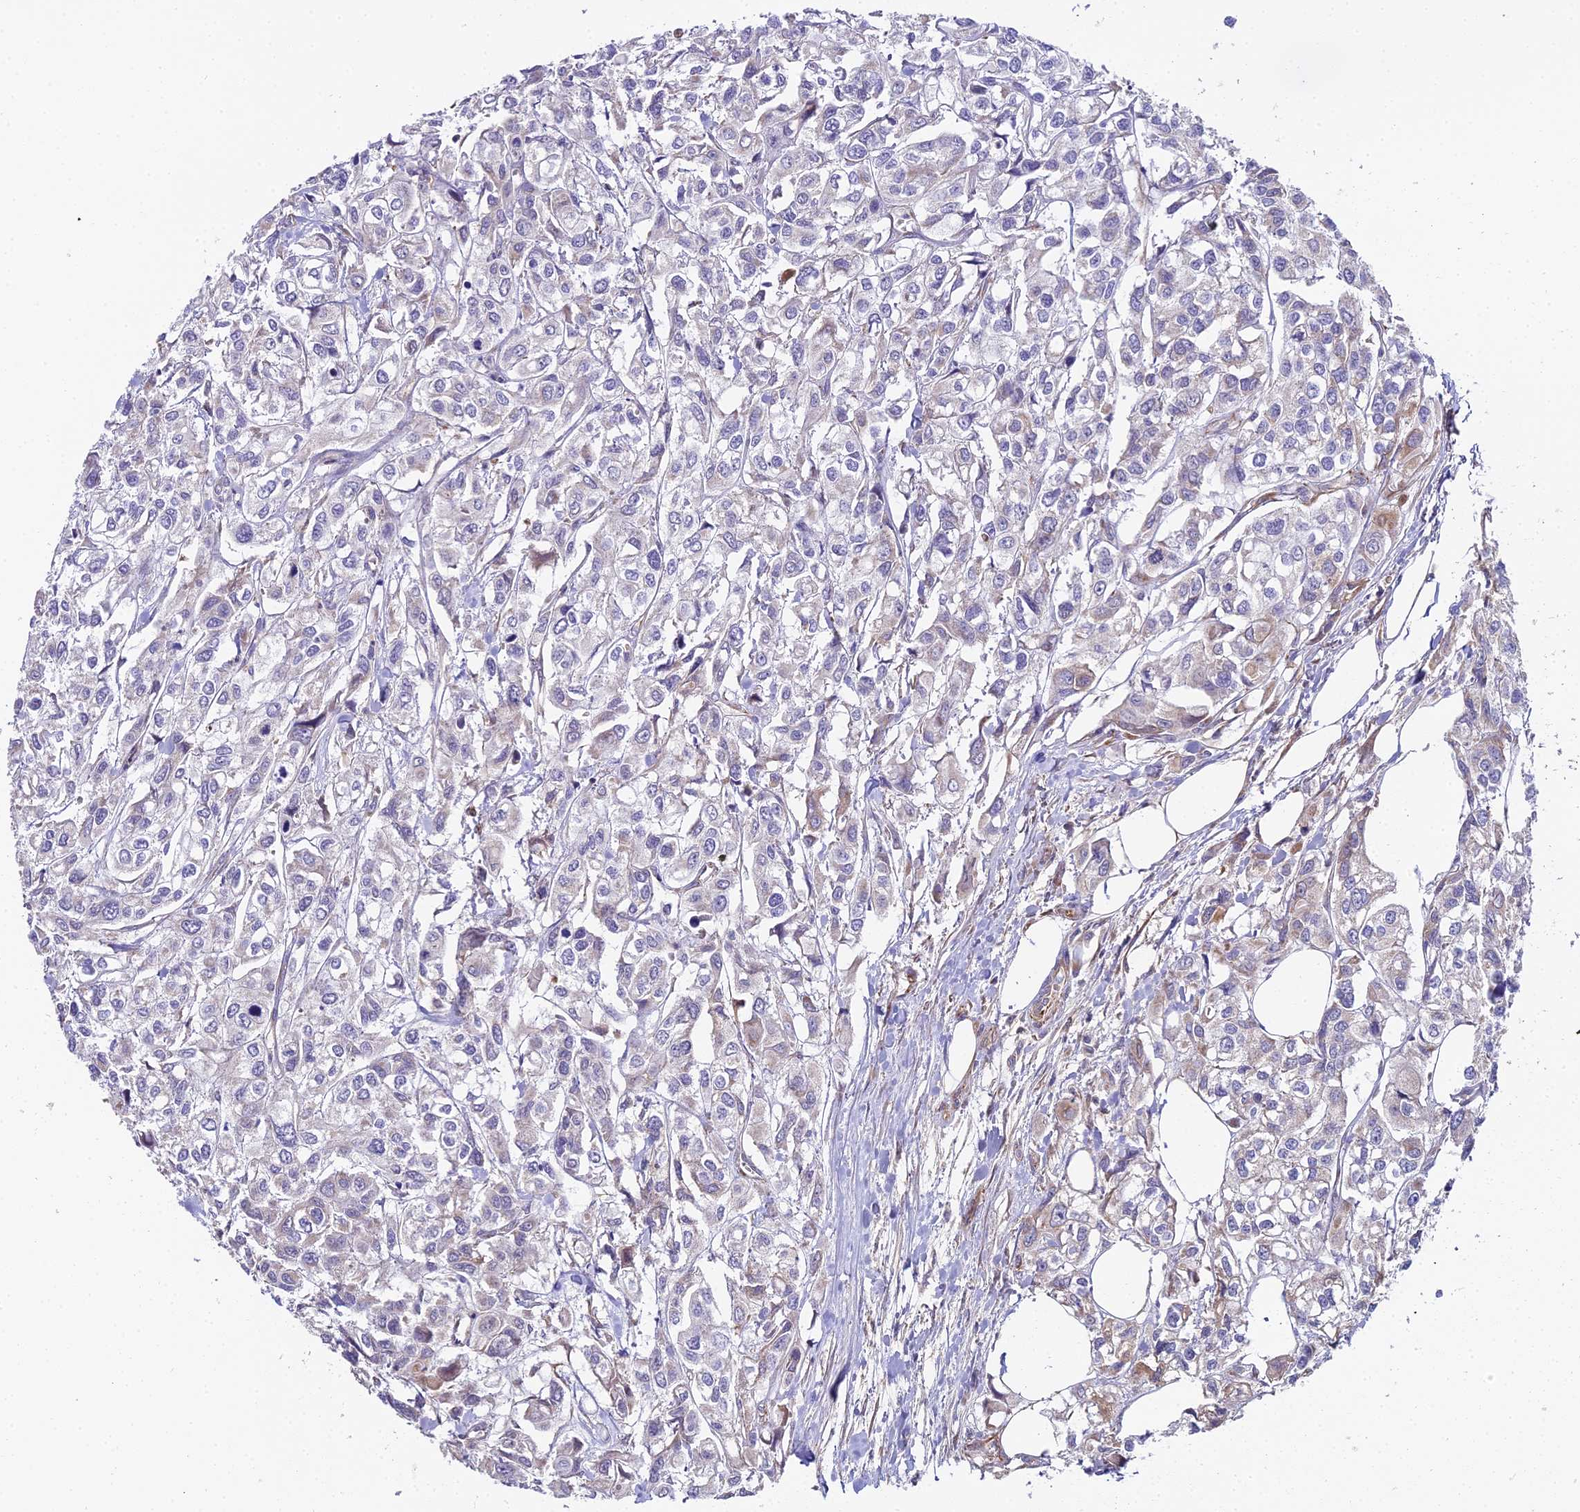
{"staining": {"intensity": "negative", "quantity": "none", "location": "none"}, "tissue": "urothelial cancer", "cell_type": "Tumor cells", "image_type": "cancer", "snomed": [{"axis": "morphology", "description": "Urothelial carcinoma, High grade"}, {"axis": "topography", "description": "Urinary bladder"}], "caption": "Tumor cells are negative for brown protein staining in high-grade urothelial carcinoma.", "gene": "BEX4", "patient": {"sex": "male", "age": 67}}